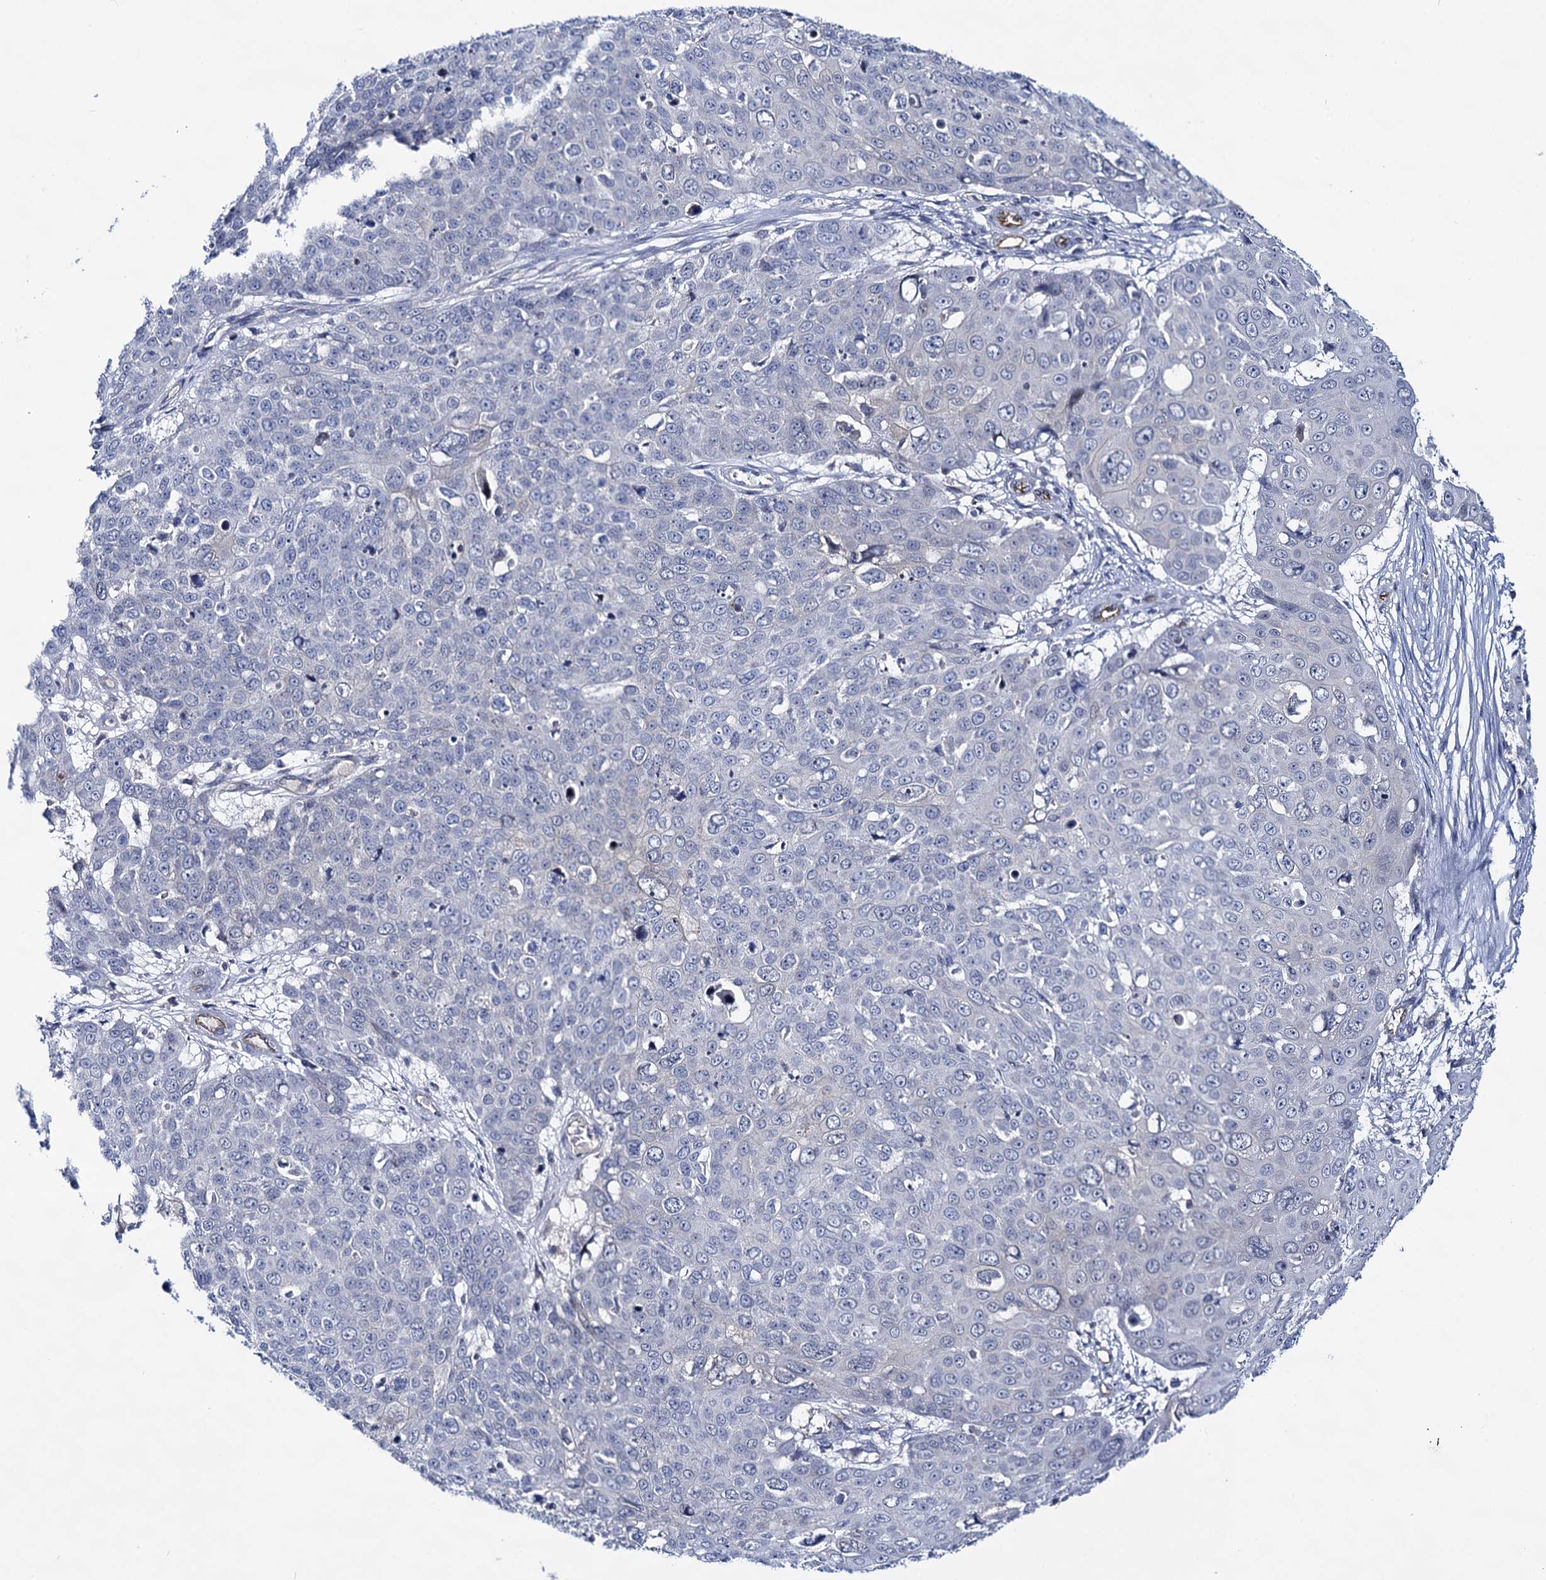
{"staining": {"intensity": "negative", "quantity": "none", "location": "none"}, "tissue": "skin cancer", "cell_type": "Tumor cells", "image_type": "cancer", "snomed": [{"axis": "morphology", "description": "Squamous cell carcinoma, NOS"}, {"axis": "topography", "description": "Skin"}], "caption": "This histopathology image is of skin cancer (squamous cell carcinoma) stained with immunohistochemistry (IHC) to label a protein in brown with the nuclei are counter-stained blue. There is no expression in tumor cells. Nuclei are stained in blue.", "gene": "ABLIM1", "patient": {"sex": "male", "age": 71}}